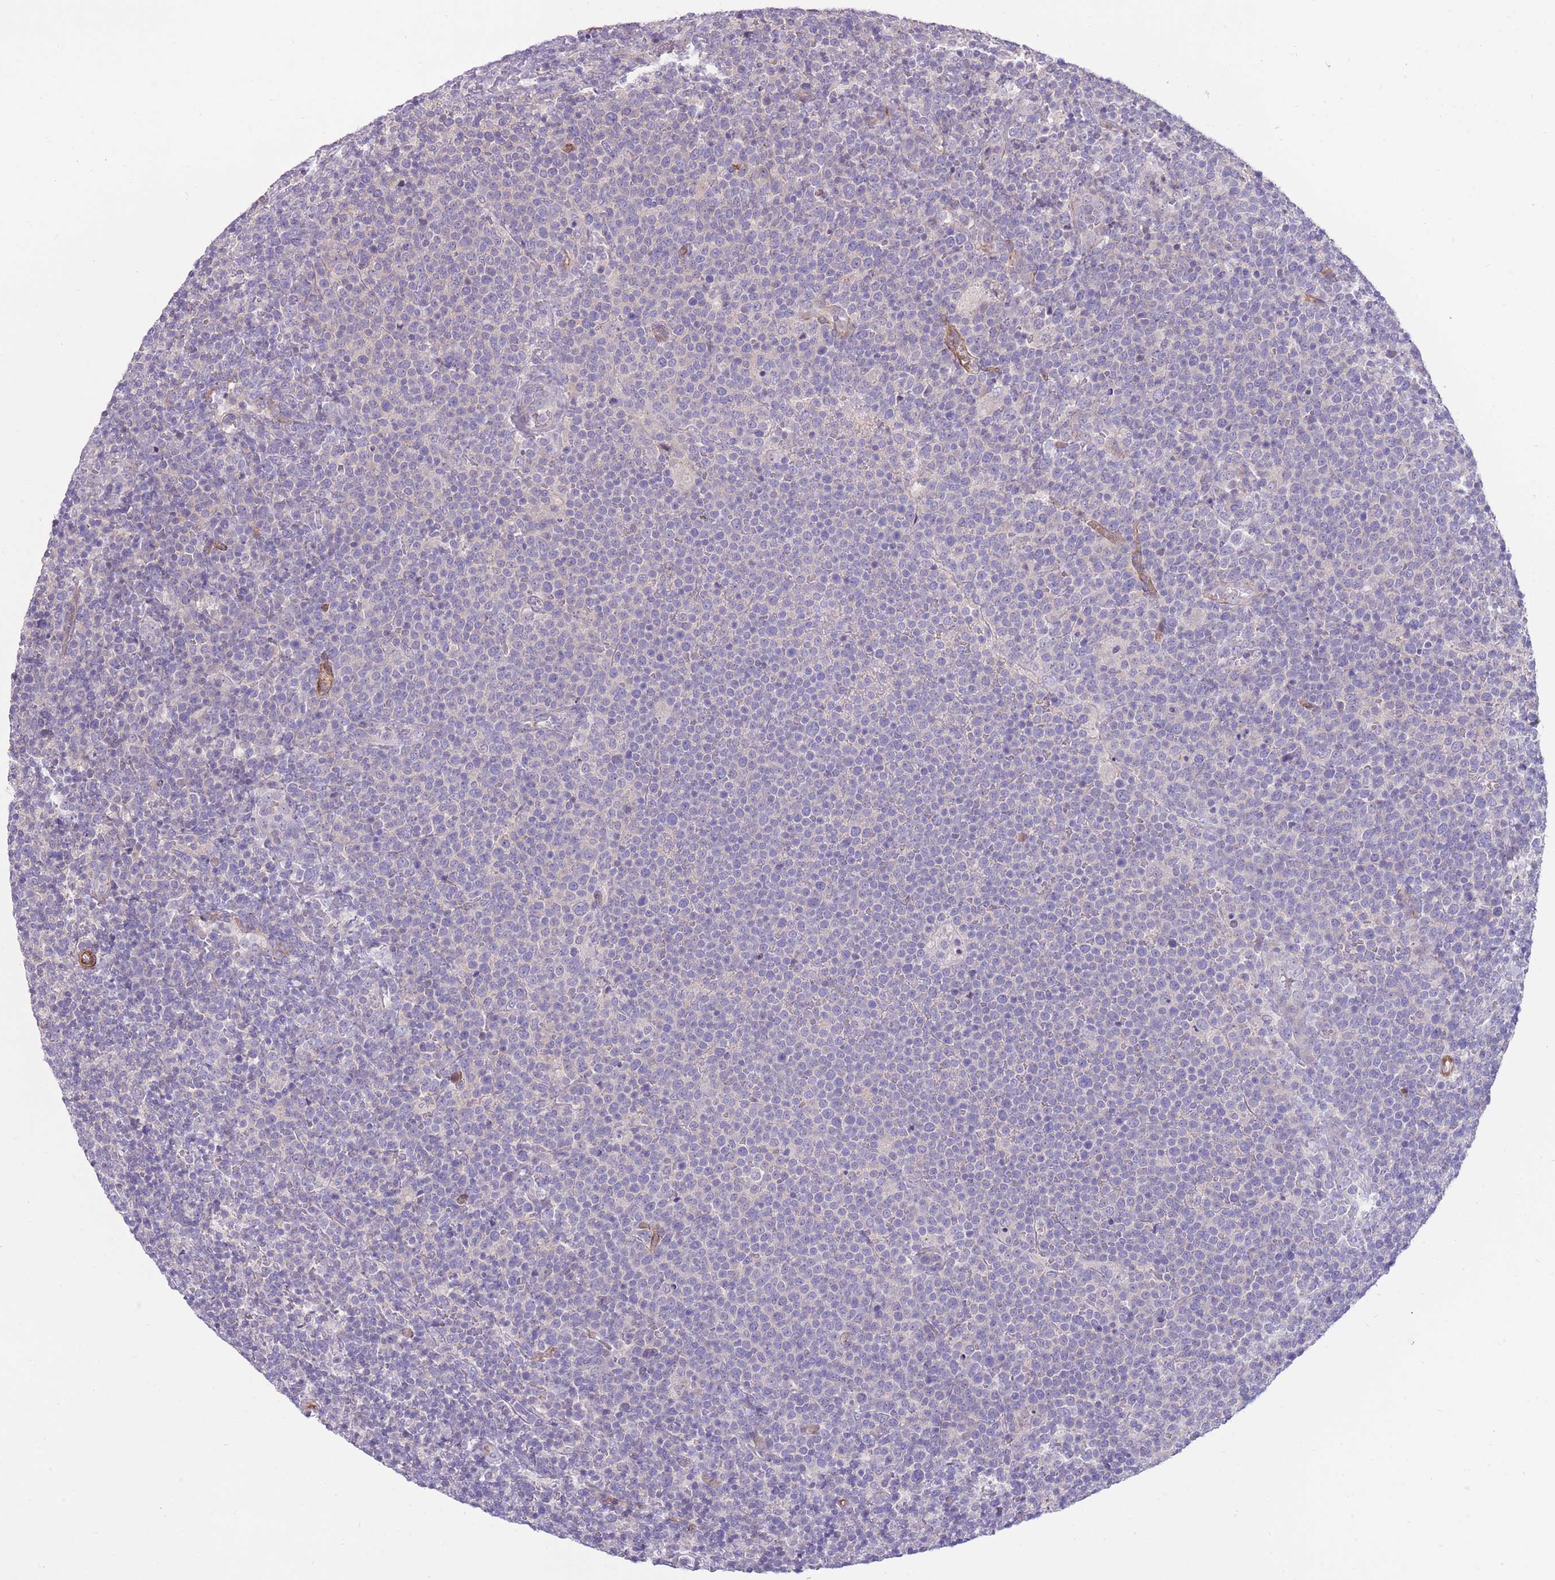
{"staining": {"intensity": "negative", "quantity": "none", "location": "none"}, "tissue": "lymphoma", "cell_type": "Tumor cells", "image_type": "cancer", "snomed": [{"axis": "morphology", "description": "Malignant lymphoma, non-Hodgkin's type, High grade"}, {"axis": "topography", "description": "Lymph node"}], "caption": "Immunohistochemistry of human lymphoma exhibits no staining in tumor cells.", "gene": "RGS11", "patient": {"sex": "male", "age": 61}}